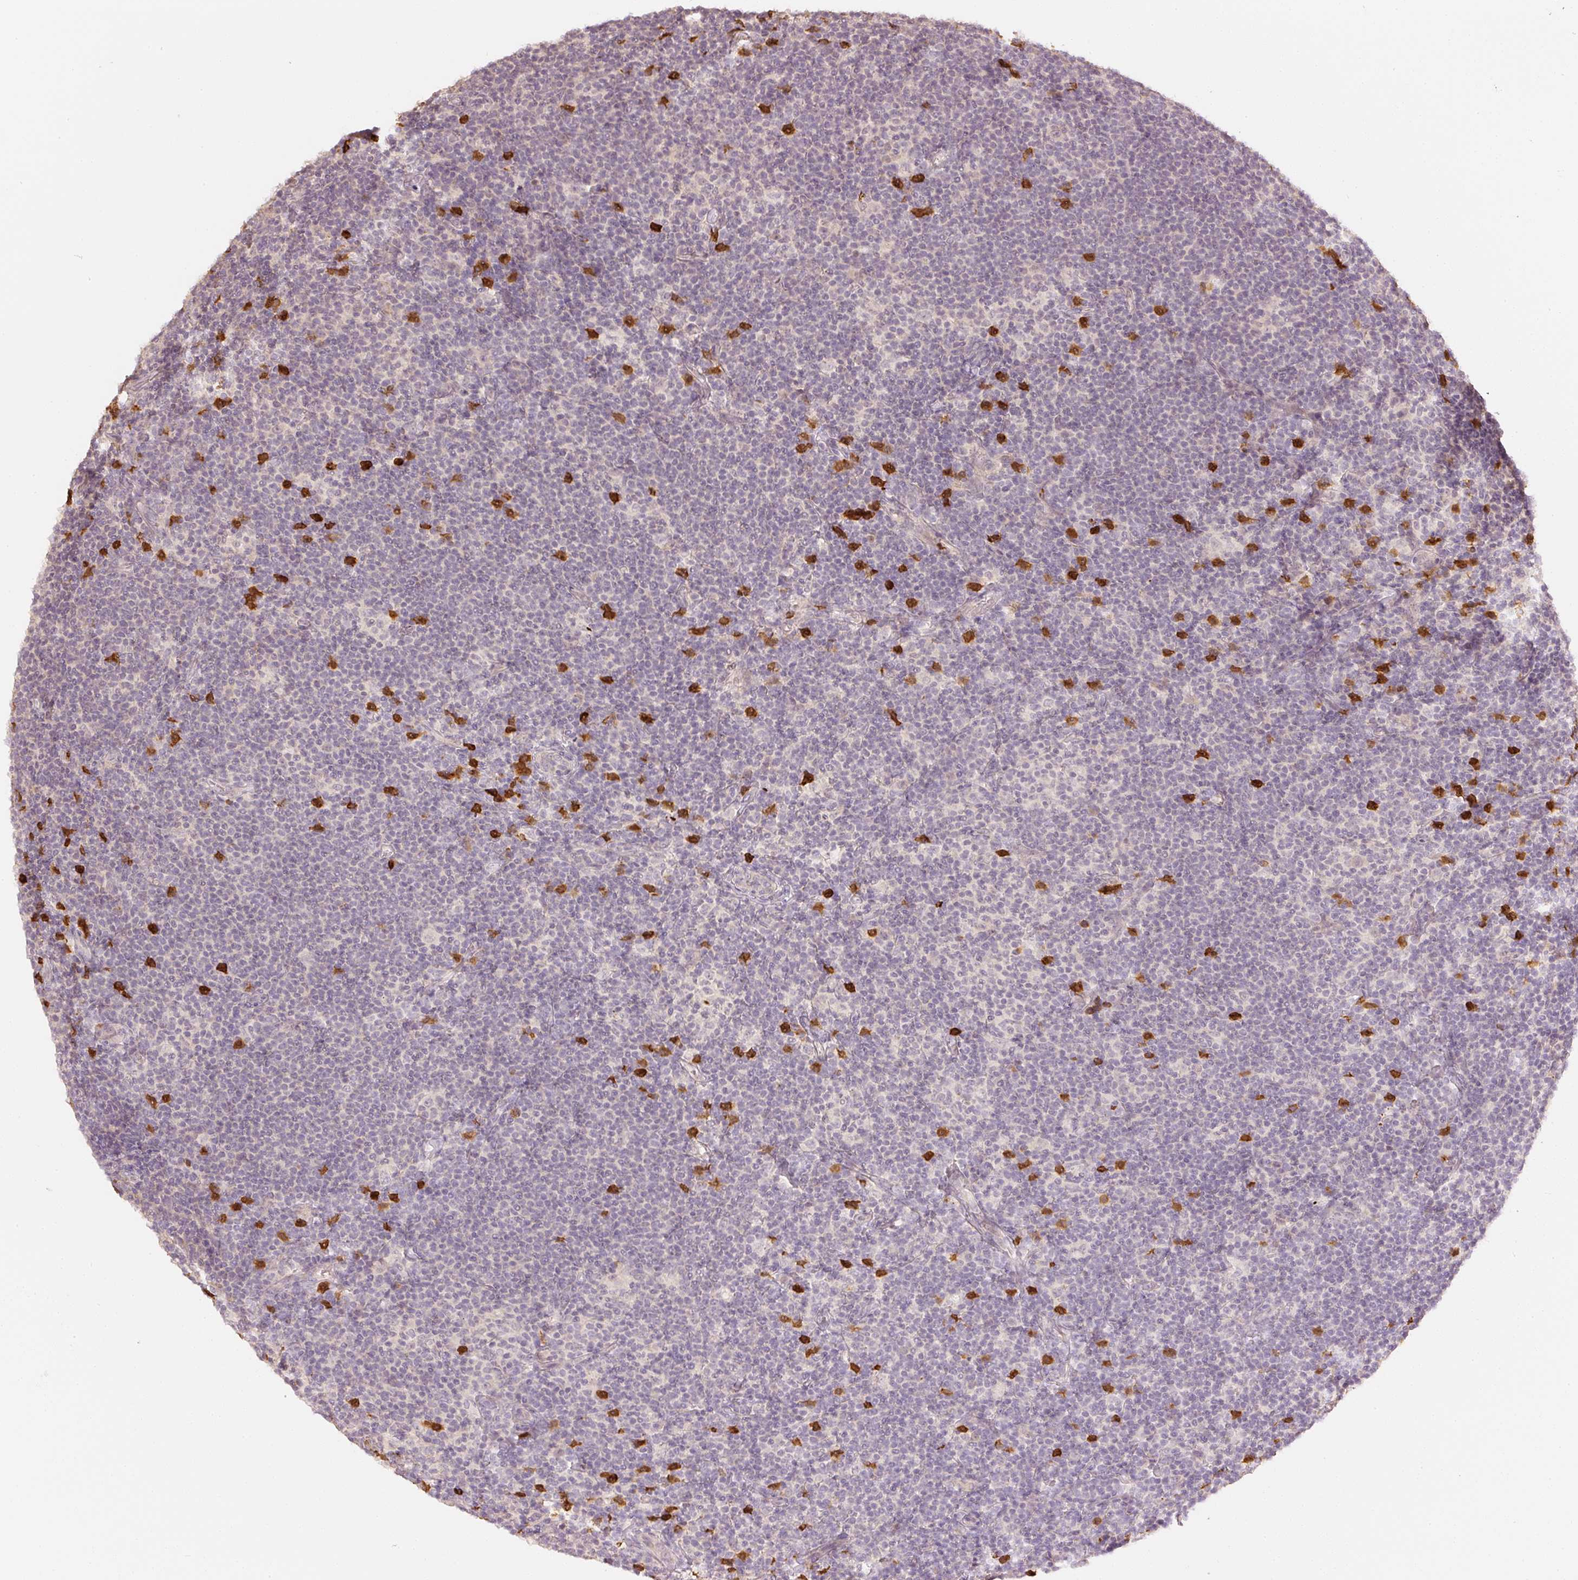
{"staining": {"intensity": "negative", "quantity": "none", "location": "none"}, "tissue": "lymphoma", "cell_type": "Tumor cells", "image_type": "cancer", "snomed": [{"axis": "morphology", "description": "Hodgkin's disease, NOS"}, {"axis": "topography", "description": "Lymph node"}], "caption": "Image shows no significant protein positivity in tumor cells of Hodgkin's disease.", "gene": "GZMA", "patient": {"sex": "female", "age": 57}}